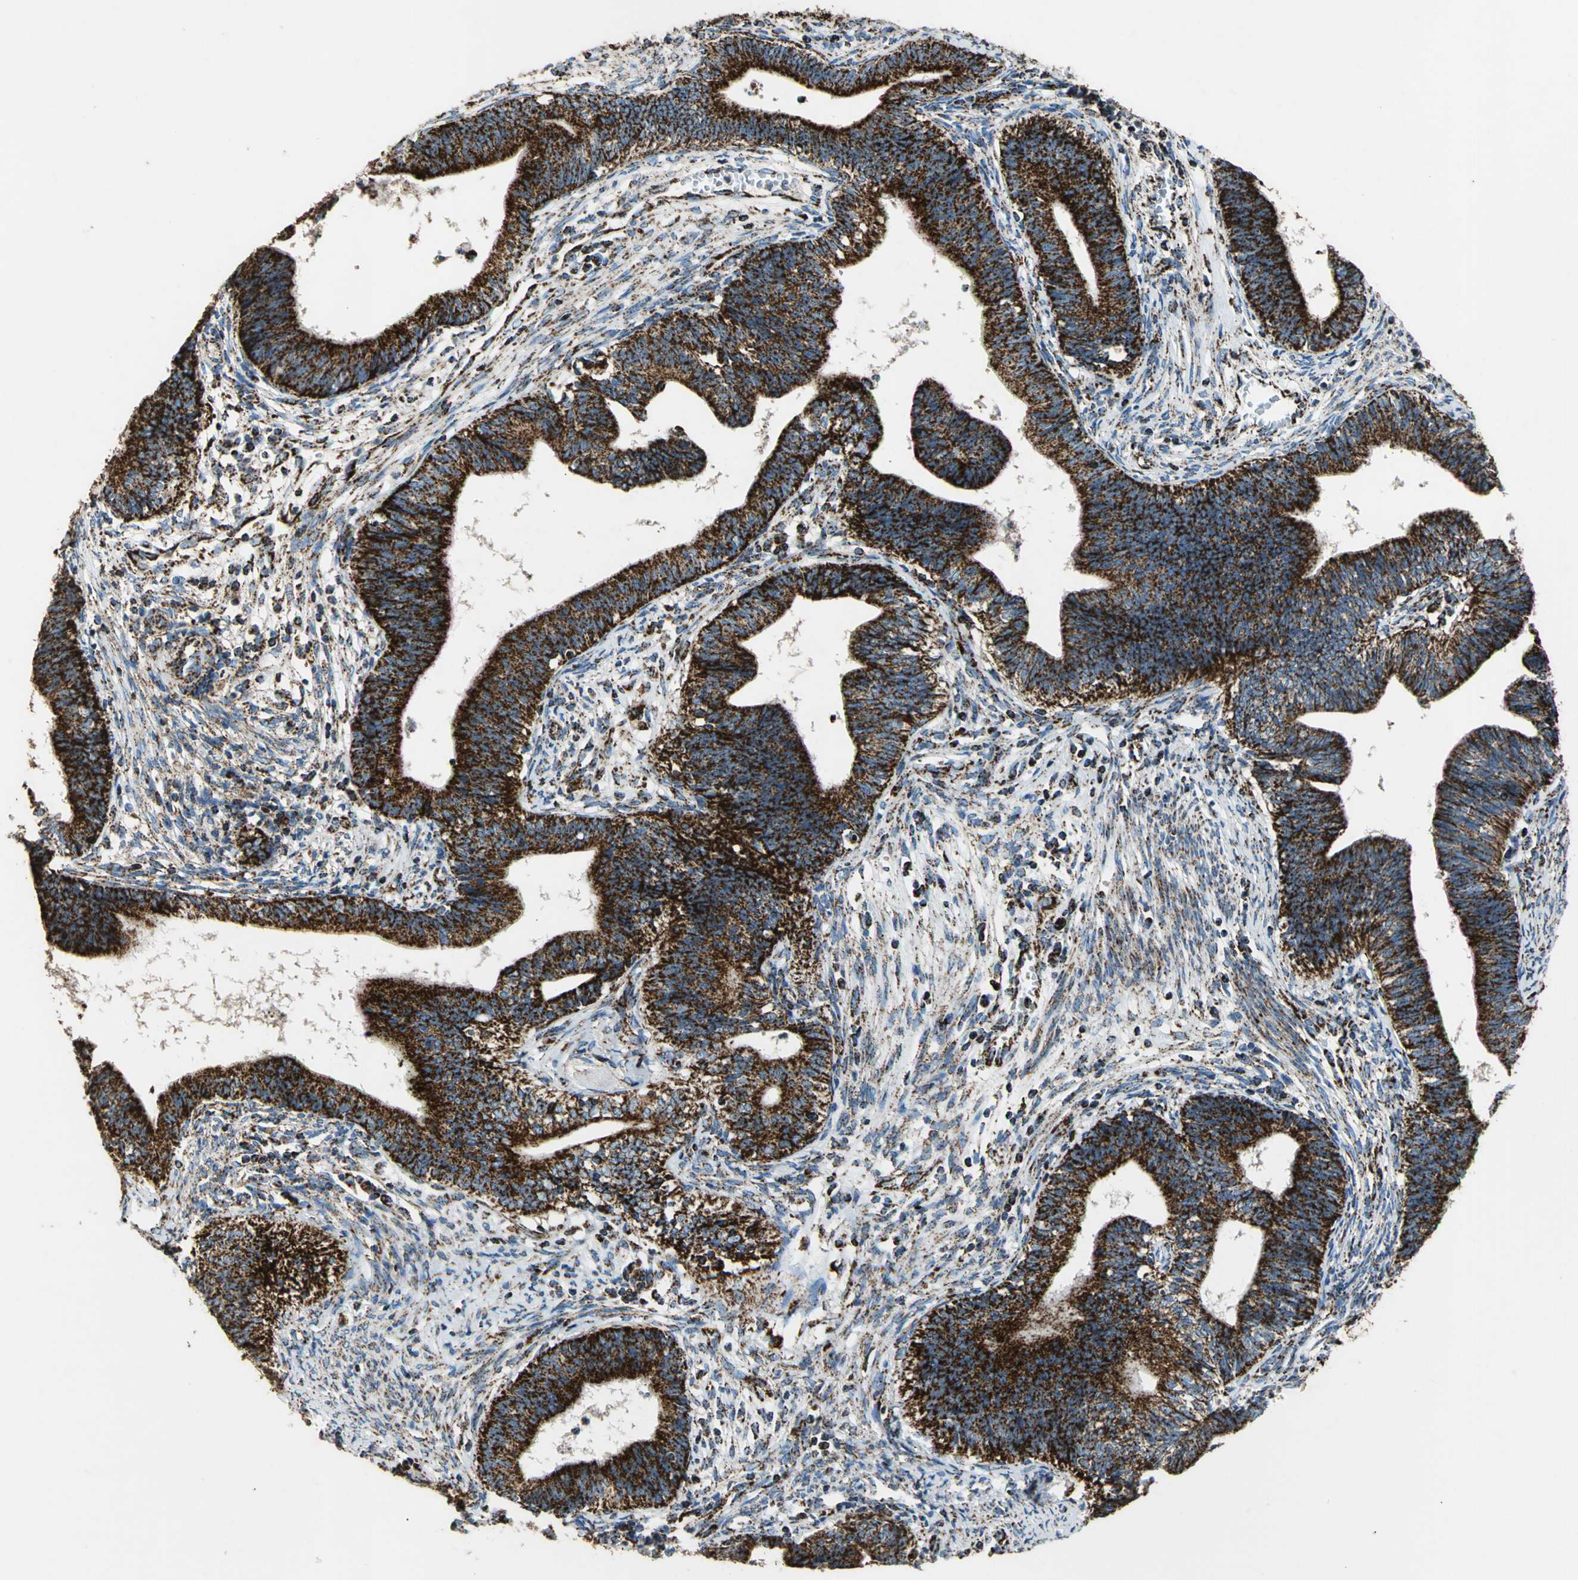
{"staining": {"intensity": "strong", "quantity": ">75%", "location": "cytoplasmic/membranous"}, "tissue": "cervical cancer", "cell_type": "Tumor cells", "image_type": "cancer", "snomed": [{"axis": "morphology", "description": "Adenocarcinoma, NOS"}, {"axis": "topography", "description": "Cervix"}], "caption": "This is a micrograph of immunohistochemistry staining of adenocarcinoma (cervical), which shows strong staining in the cytoplasmic/membranous of tumor cells.", "gene": "ECH1", "patient": {"sex": "female", "age": 44}}